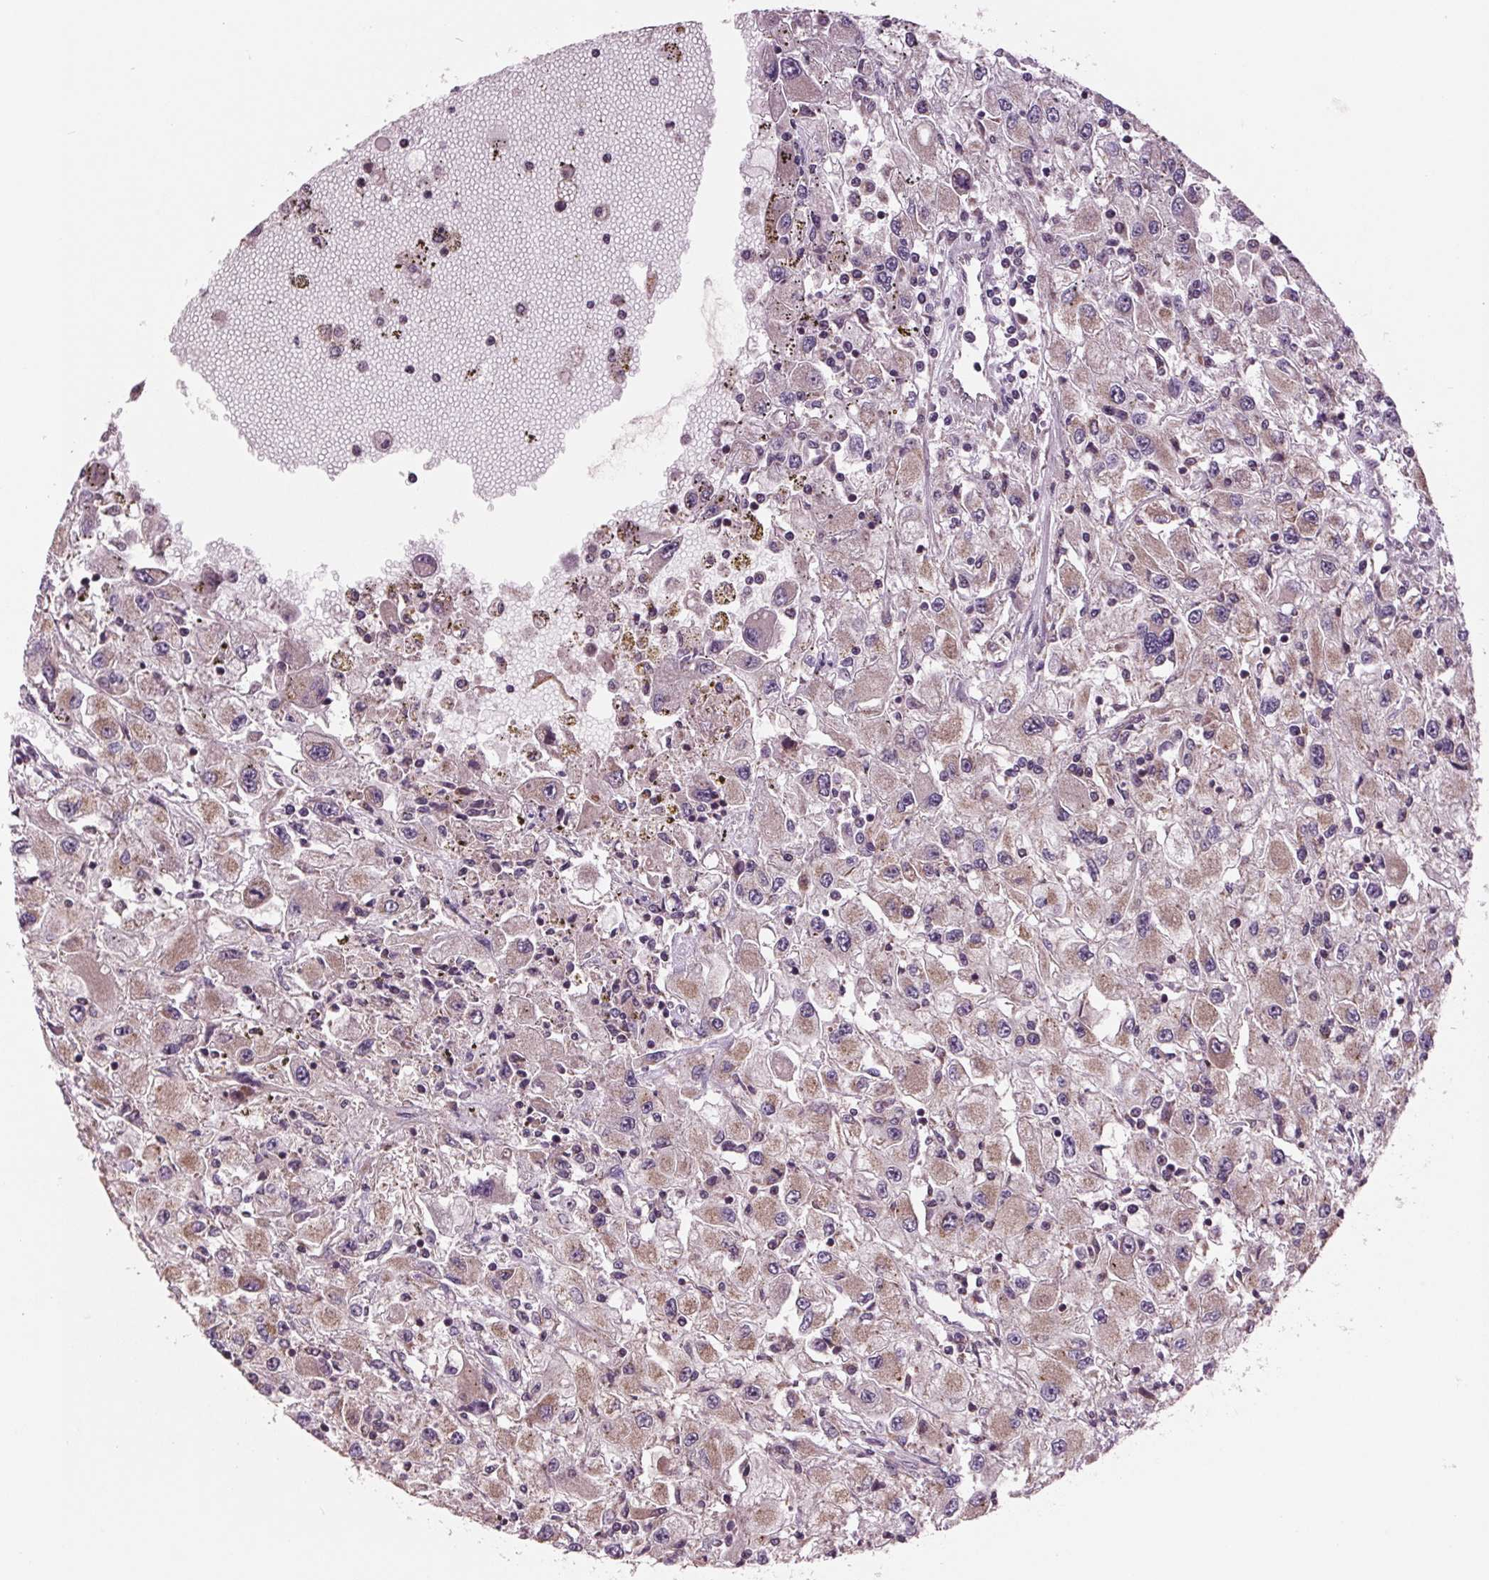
{"staining": {"intensity": "weak", "quantity": "25%-75%", "location": "cytoplasmic/membranous"}, "tissue": "renal cancer", "cell_type": "Tumor cells", "image_type": "cancer", "snomed": [{"axis": "morphology", "description": "Adenocarcinoma, NOS"}, {"axis": "topography", "description": "Kidney"}], "caption": "Adenocarcinoma (renal) stained with immunohistochemistry (IHC) reveals weak cytoplasmic/membranous positivity in about 25%-75% of tumor cells.", "gene": "MAPK8", "patient": {"sex": "female", "age": 67}}